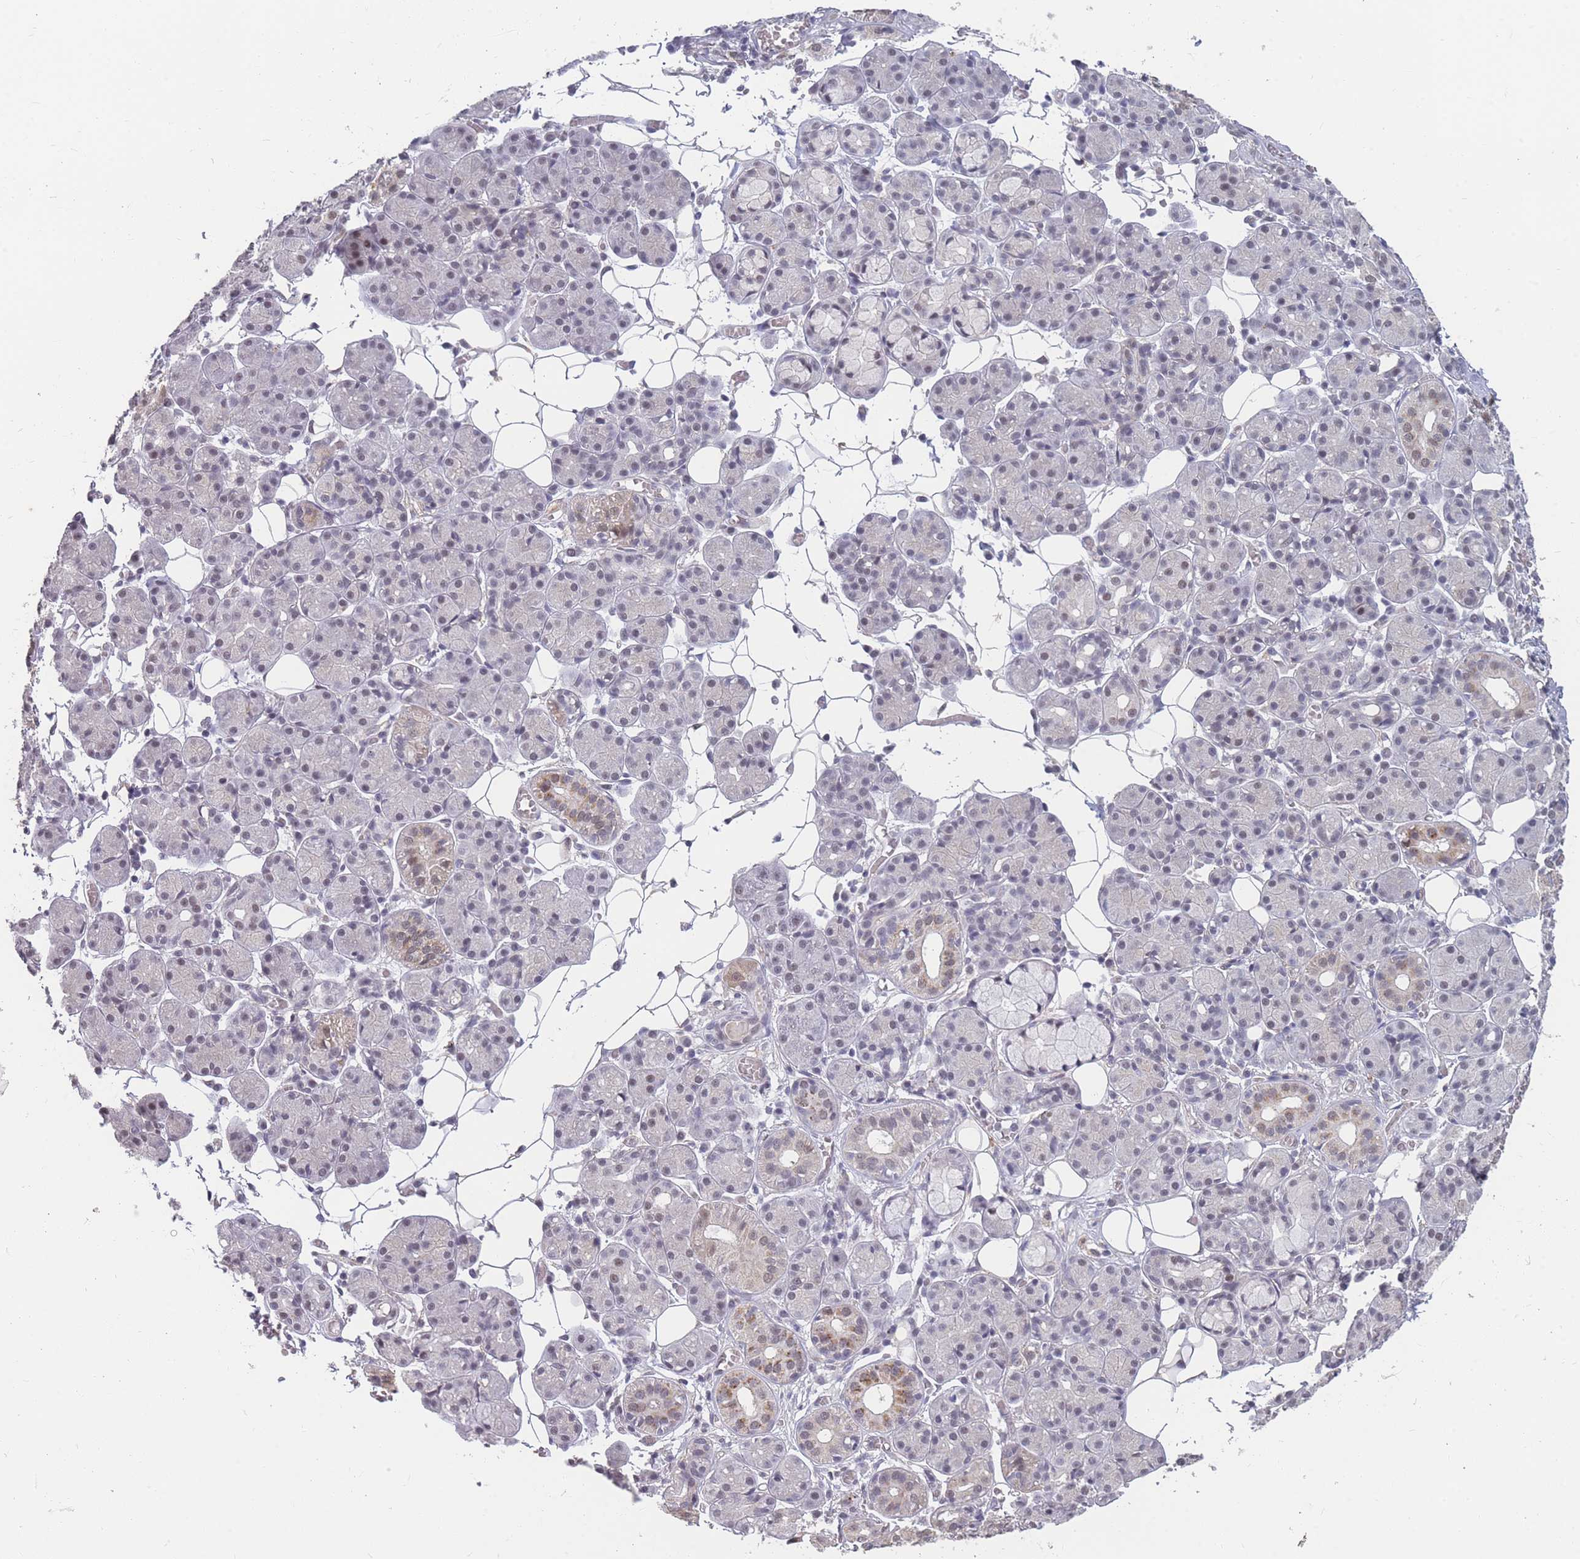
{"staining": {"intensity": "moderate", "quantity": "<25%", "location": "nuclear"}, "tissue": "salivary gland", "cell_type": "Glandular cells", "image_type": "normal", "snomed": [{"axis": "morphology", "description": "Normal tissue, NOS"}, {"axis": "topography", "description": "Salivary gland"}], "caption": "The micrograph reveals immunohistochemical staining of unremarkable salivary gland. There is moderate nuclear positivity is seen in approximately <25% of glandular cells. (DAB IHC with brightfield microscopy, high magnification).", "gene": "SNRPA1", "patient": {"sex": "male", "age": 63}}